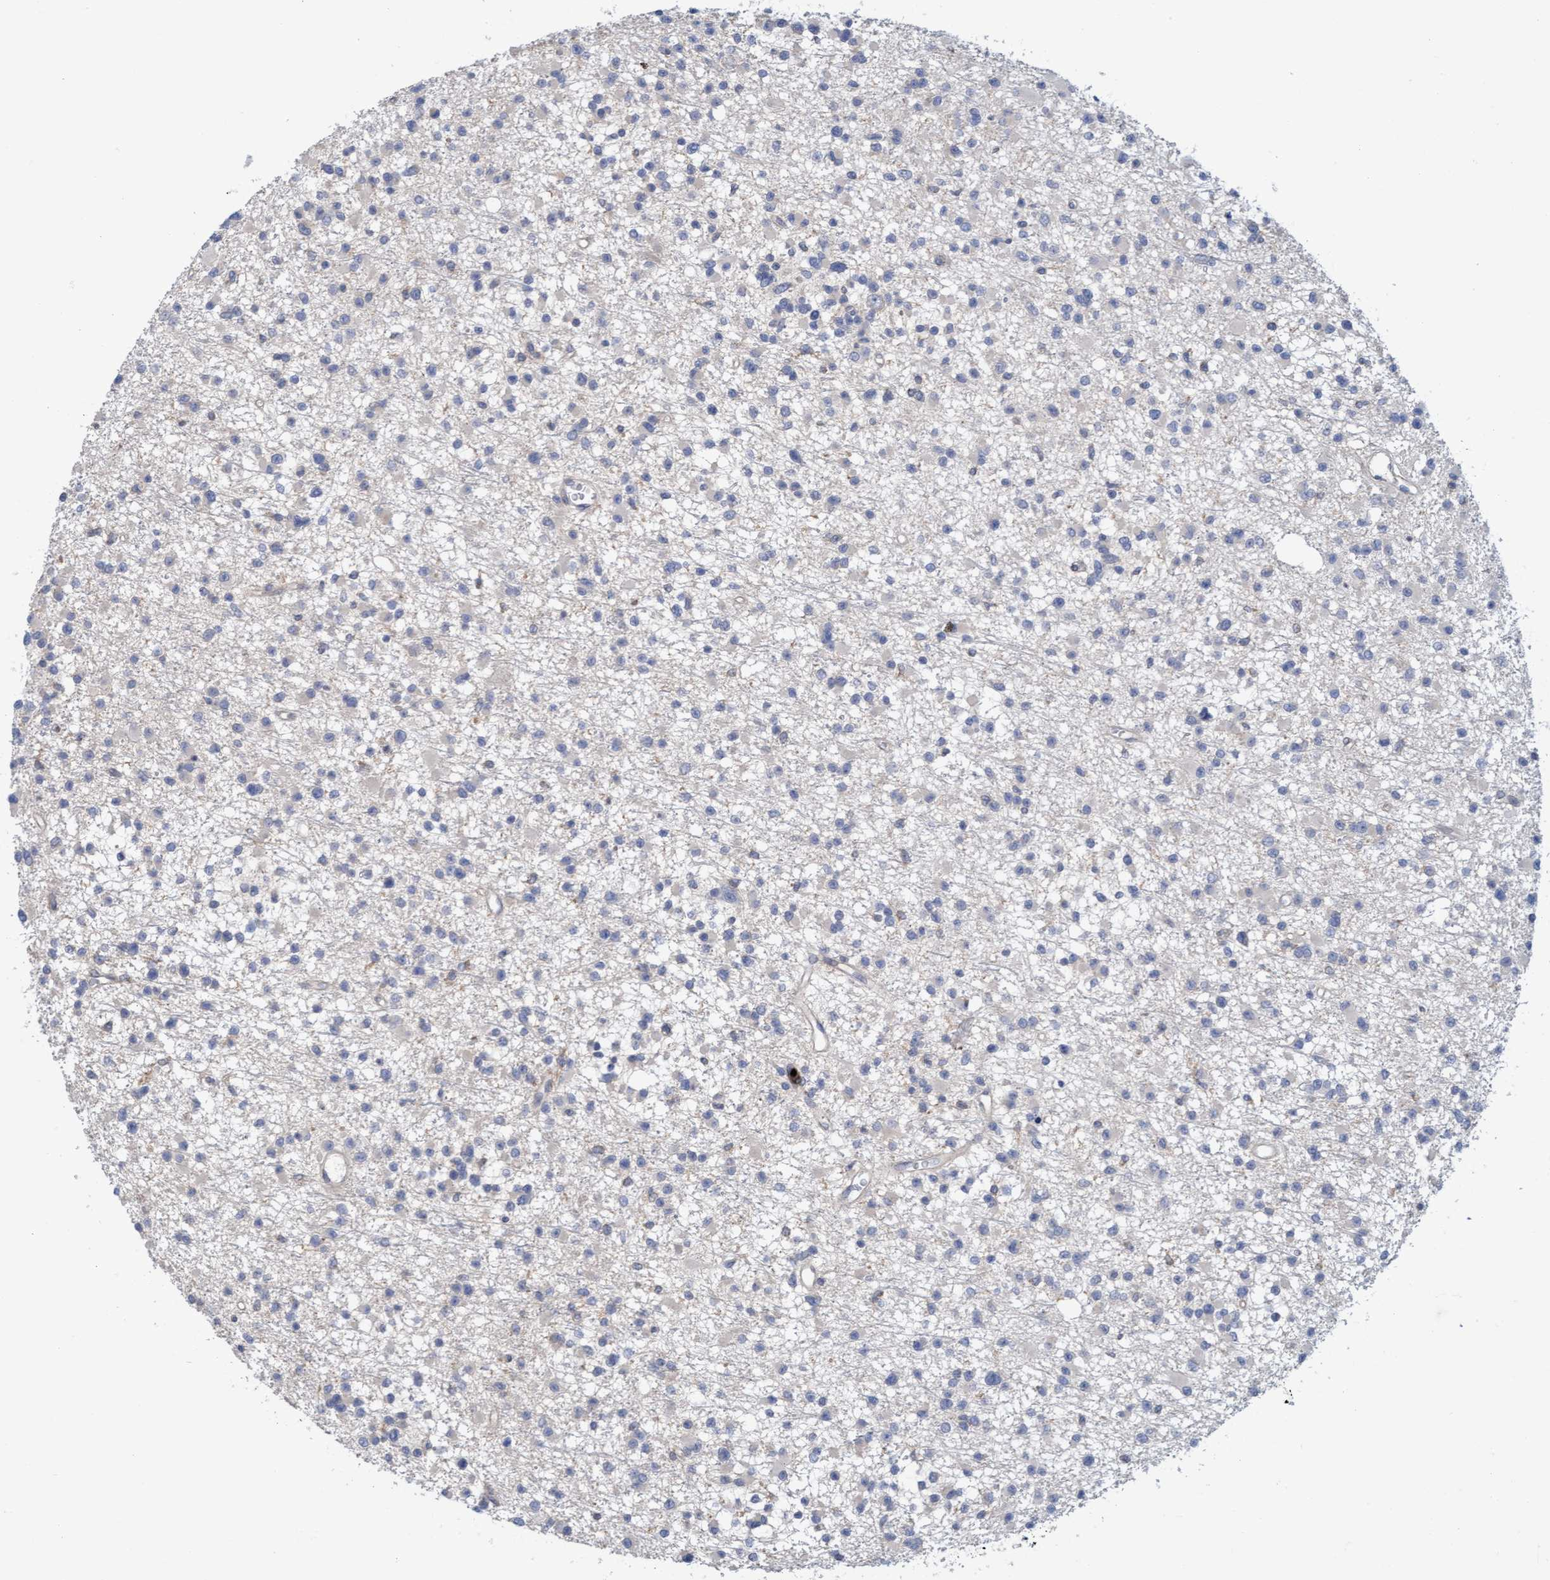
{"staining": {"intensity": "negative", "quantity": "none", "location": "none"}, "tissue": "glioma", "cell_type": "Tumor cells", "image_type": "cancer", "snomed": [{"axis": "morphology", "description": "Glioma, malignant, Low grade"}, {"axis": "topography", "description": "Brain"}], "caption": "An immunohistochemistry (IHC) photomicrograph of malignant glioma (low-grade) is shown. There is no staining in tumor cells of malignant glioma (low-grade). (DAB (3,3'-diaminobenzidine) immunohistochemistry (IHC) visualized using brightfield microscopy, high magnification).", "gene": "MMP8", "patient": {"sex": "female", "age": 22}}